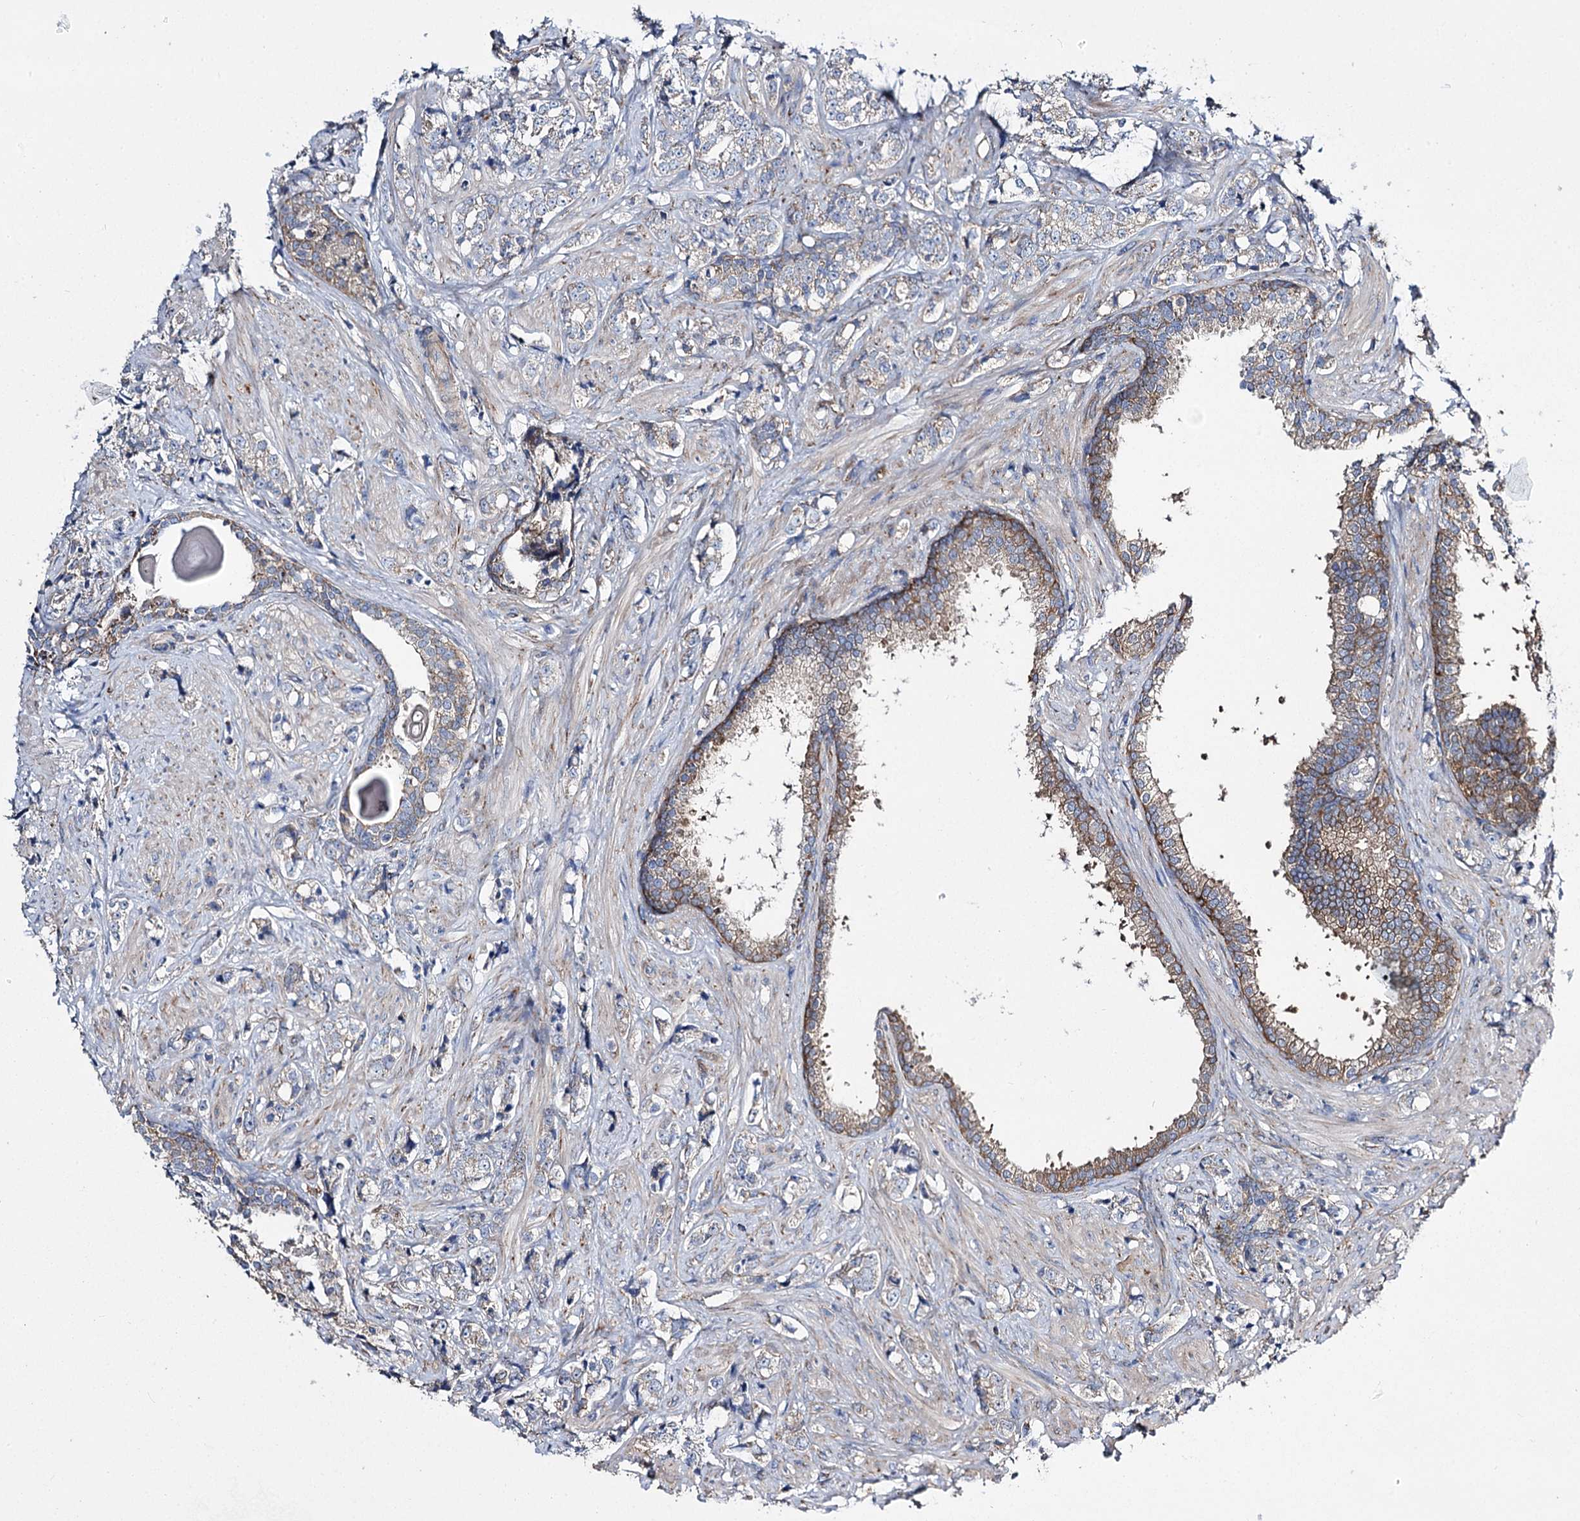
{"staining": {"intensity": "negative", "quantity": "none", "location": "none"}, "tissue": "prostate cancer", "cell_type": "Tumor cells", "image_type": "cancer", "snomed": [{"axis": "morphology", "description": "Adenocarcinoma, High grade"}, {"axis": "topography", "description": "Prostate"}], "caption": "The IHC histopathology image has no significant positivity in tumor cells of adenocarcinoma (high-grade) (prostate) tissue. (DAB (3,3'-diaminobenzidine) immunohistochemistry (IHC) with hematoxylin counter stain).", "gene": "RMDN2", "patient": {"sex": "male", "age": 69}}